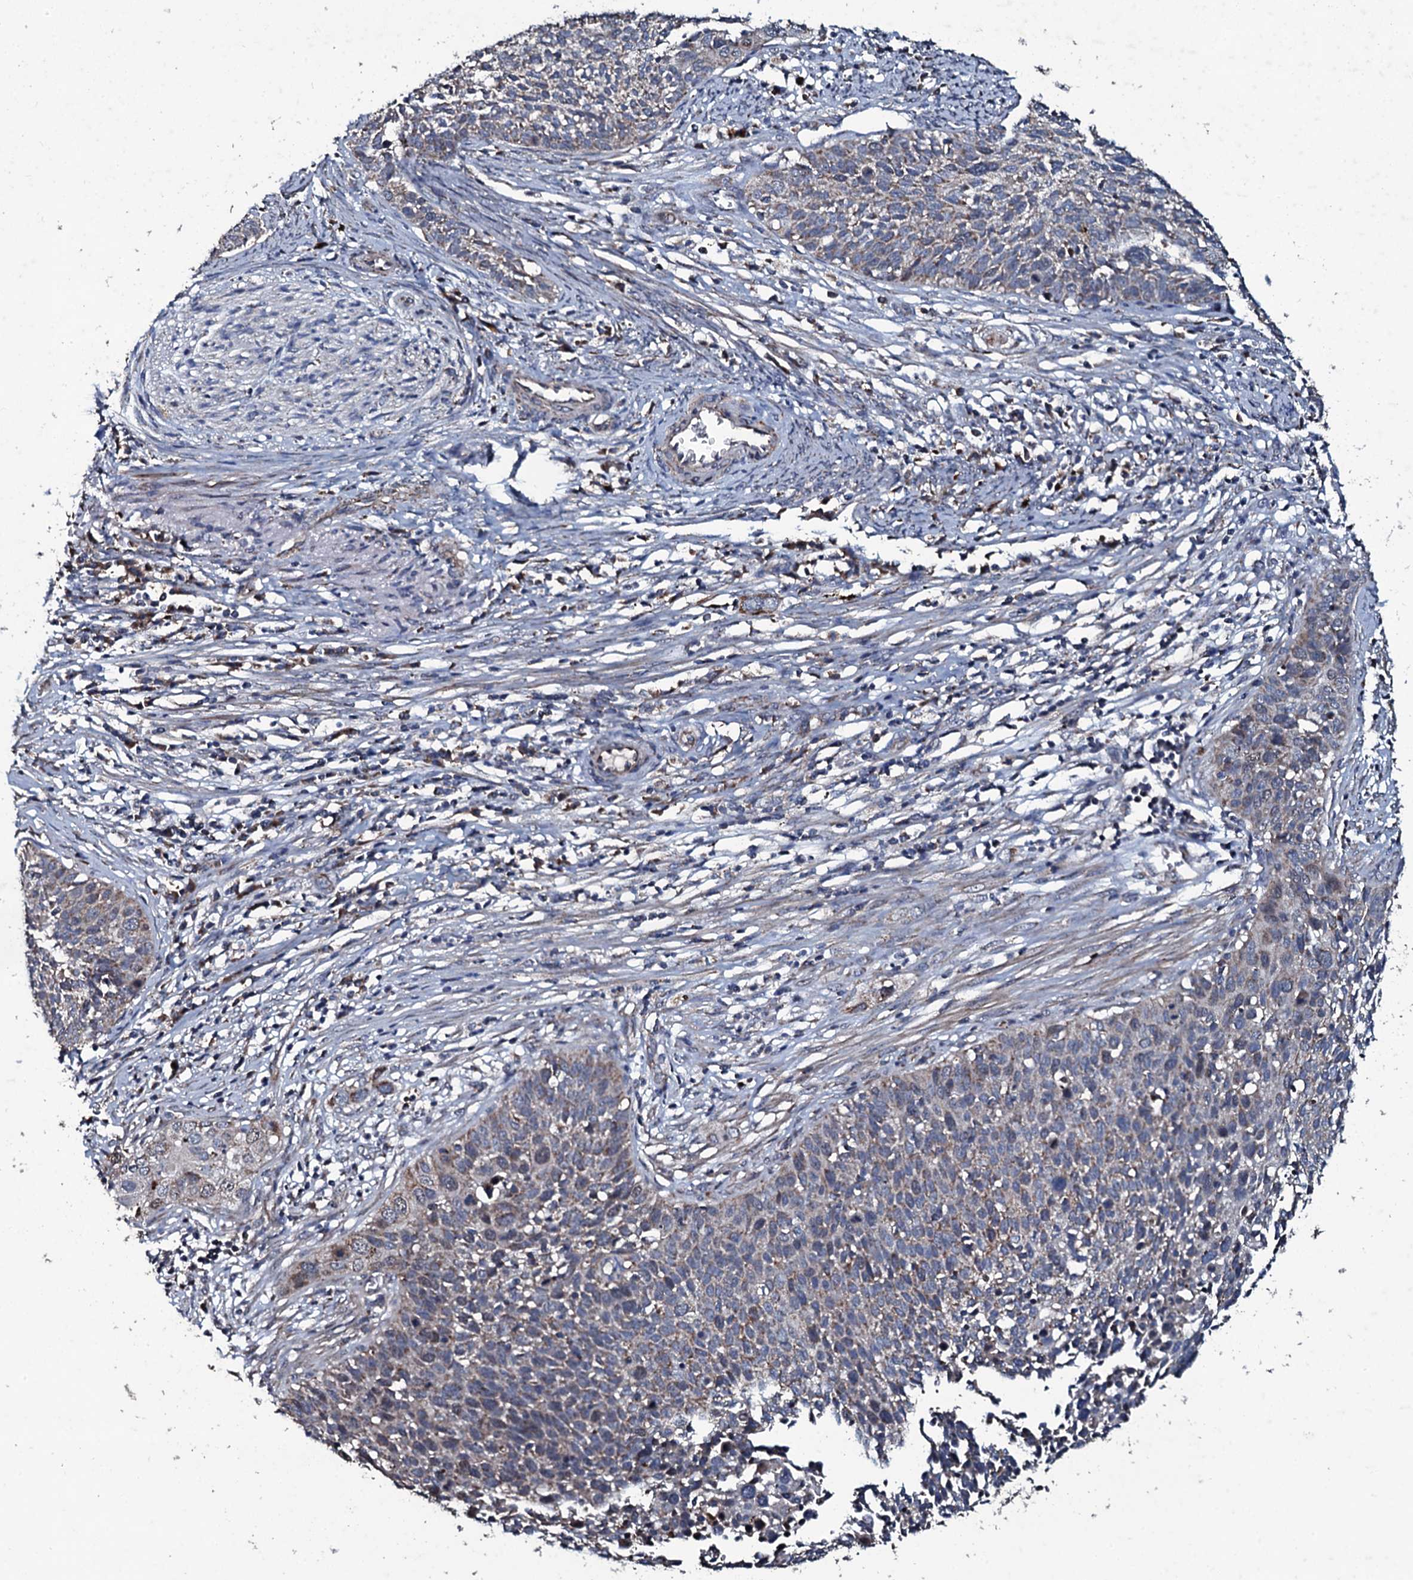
{"staining": {"intensity": "weak", "quantity": "25%-75%", "location": "cytoplasmic/membranous"}, "tissue": "cervical cancer", "cell_type": "Tumor cells", "image_type": "cancer", "snomed": [{"axis": "morphology", "description": "Squamous cell carcinoma, NOS"}, {"axis": "topography", "description": "Cervix"}], "caption": "Immunohistochemistry (IHC) (DAB (3,3'-diaminobenzidine)) staining of human cervical cancer (squamous cell carcinoma) demonstrates weak cytoplasmic/membranous protein expression in approximately 25%-75% of tumor cells.", "gene": "DYNC2I2", "patient": {"sex": "female", "age": 34}}